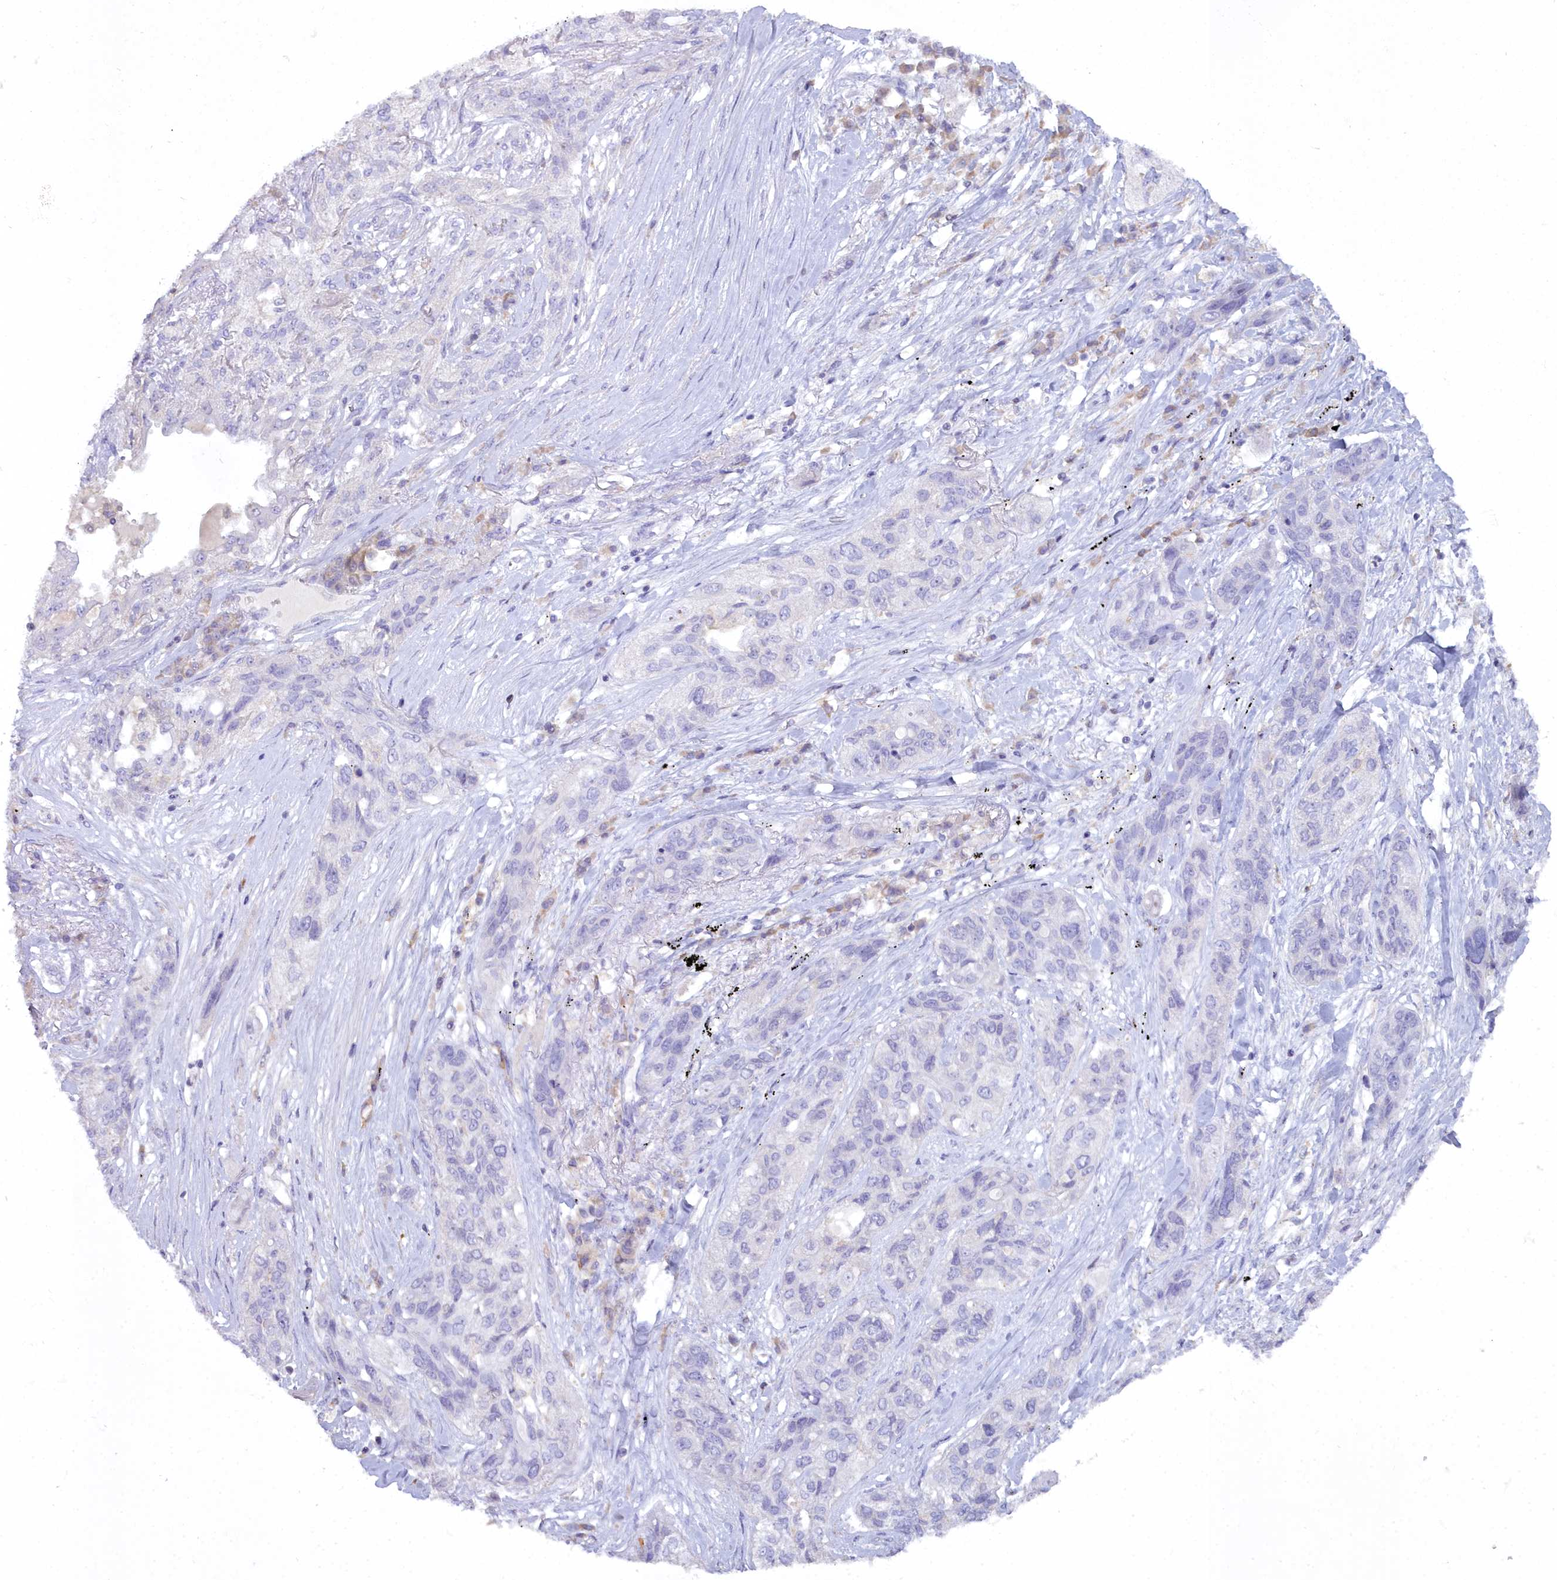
{"staining": {"intensity": "negative", "quantity": "none", "location": "none"}, "tissue": "lung cancer", "cell_type": "Tumor cells", "image_type": "cancer", "snomed": [{"axis": "morphology", "description": "Squamous cell carcinoma, NOS"}, {"axis": "topography", "description": "Lung"}], "caption": "Lung squamous cell carcinoma stained for a protein using IHC displays no positivity tumor cells.", "gene": "BLNK", "patient": {"sex": "female", "age": 70}}